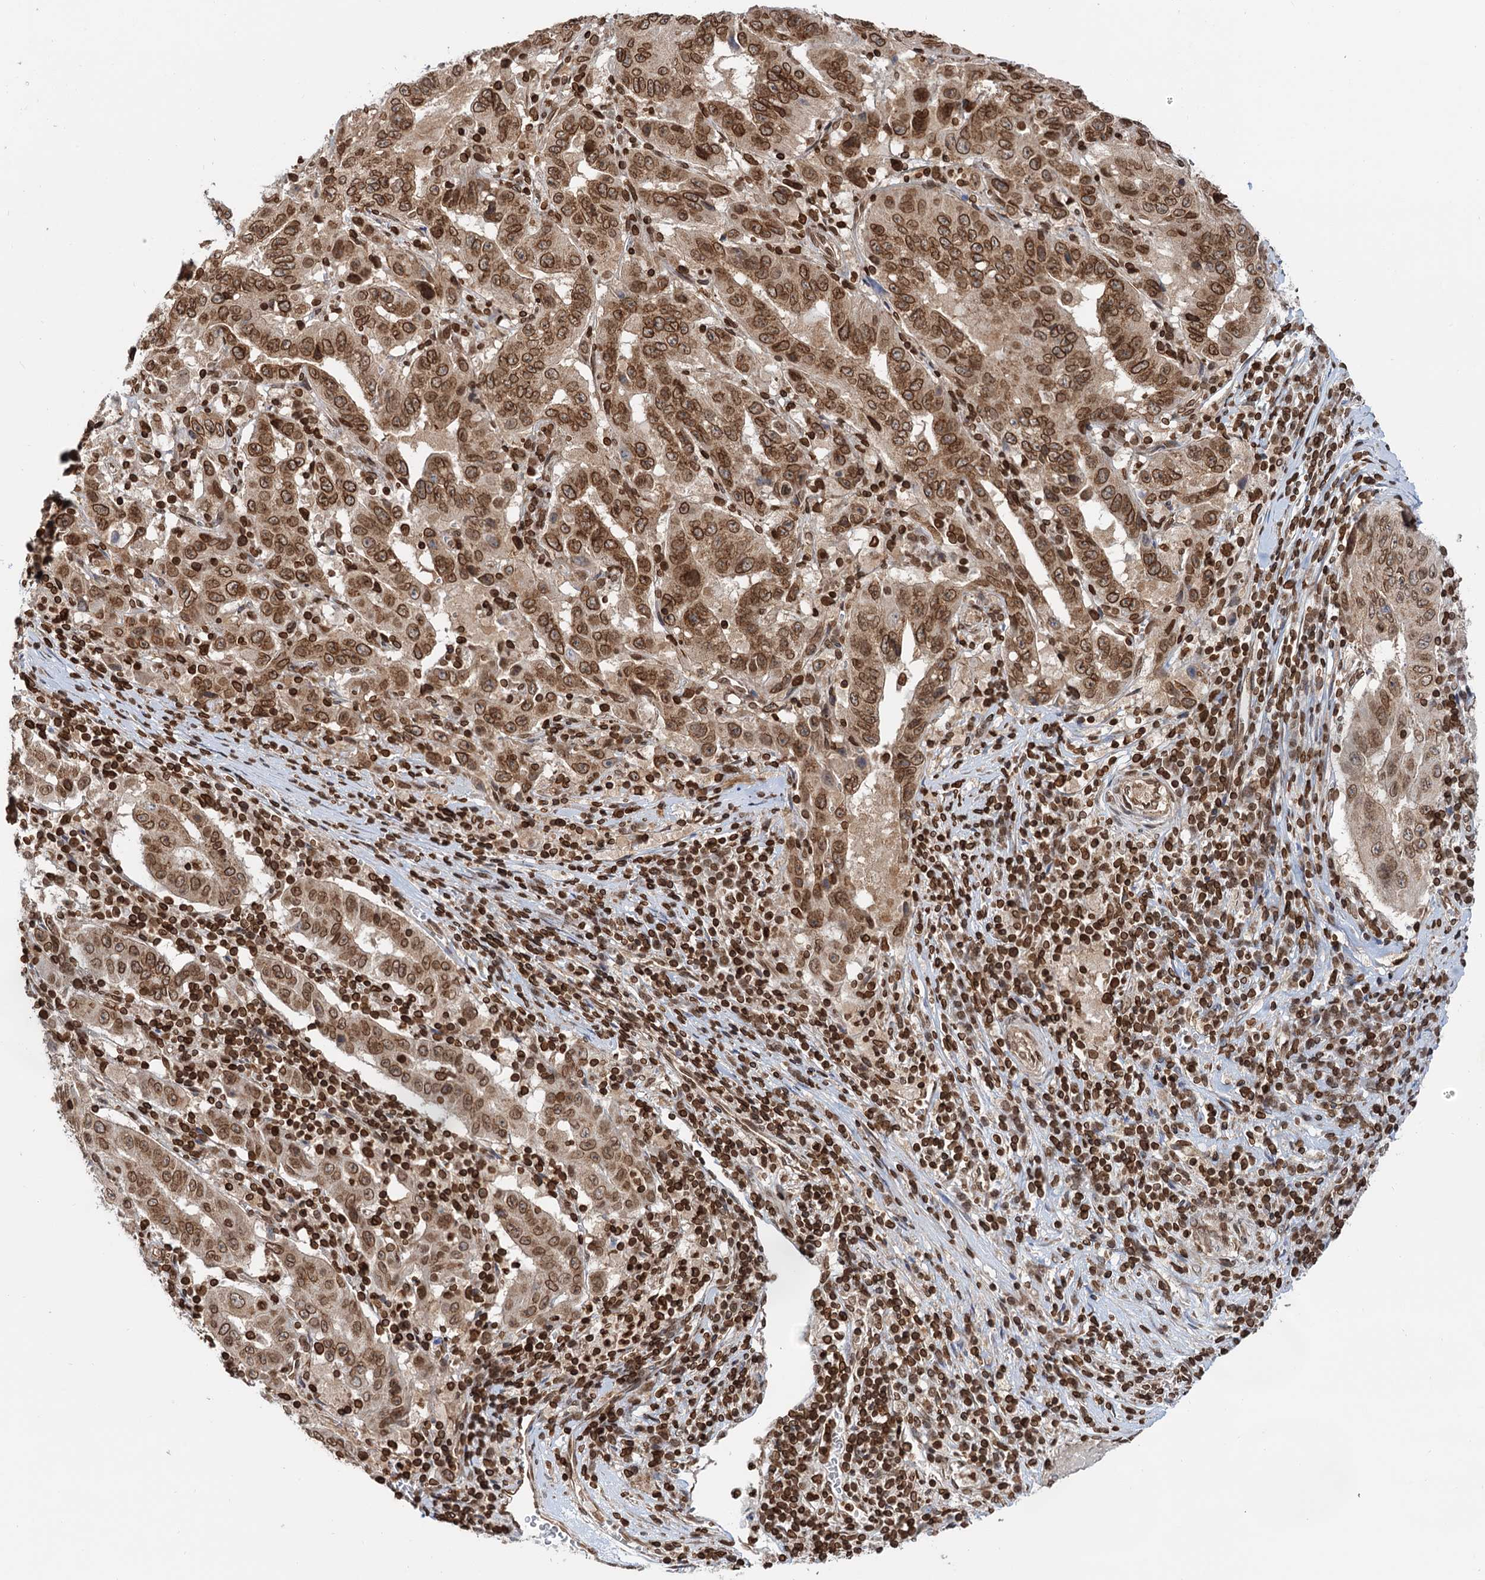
{"staining": {"intensity": "moderate", "quantity": ">75%", "location": "cytoplasmic/membranous,nuclear"}, "tissue": "pancreatic cancer", "cell_type": "Tumor cells", "image_type": "cancer", "snomed": [{"axis": "morphology", "description": "Adenocarcinoma, NOS"}, {"axis": "topography", "description": "Pancreas"}], "caption": "Adenocarcinoma (pancreatic) stained with a brown dye demonstrates moderate cytoplasmic/membranous and nuclear positive expression in about >75% of tumor cells.", "gene": "ZC3H13", "patient": {"sex": "male", "age": 63}}